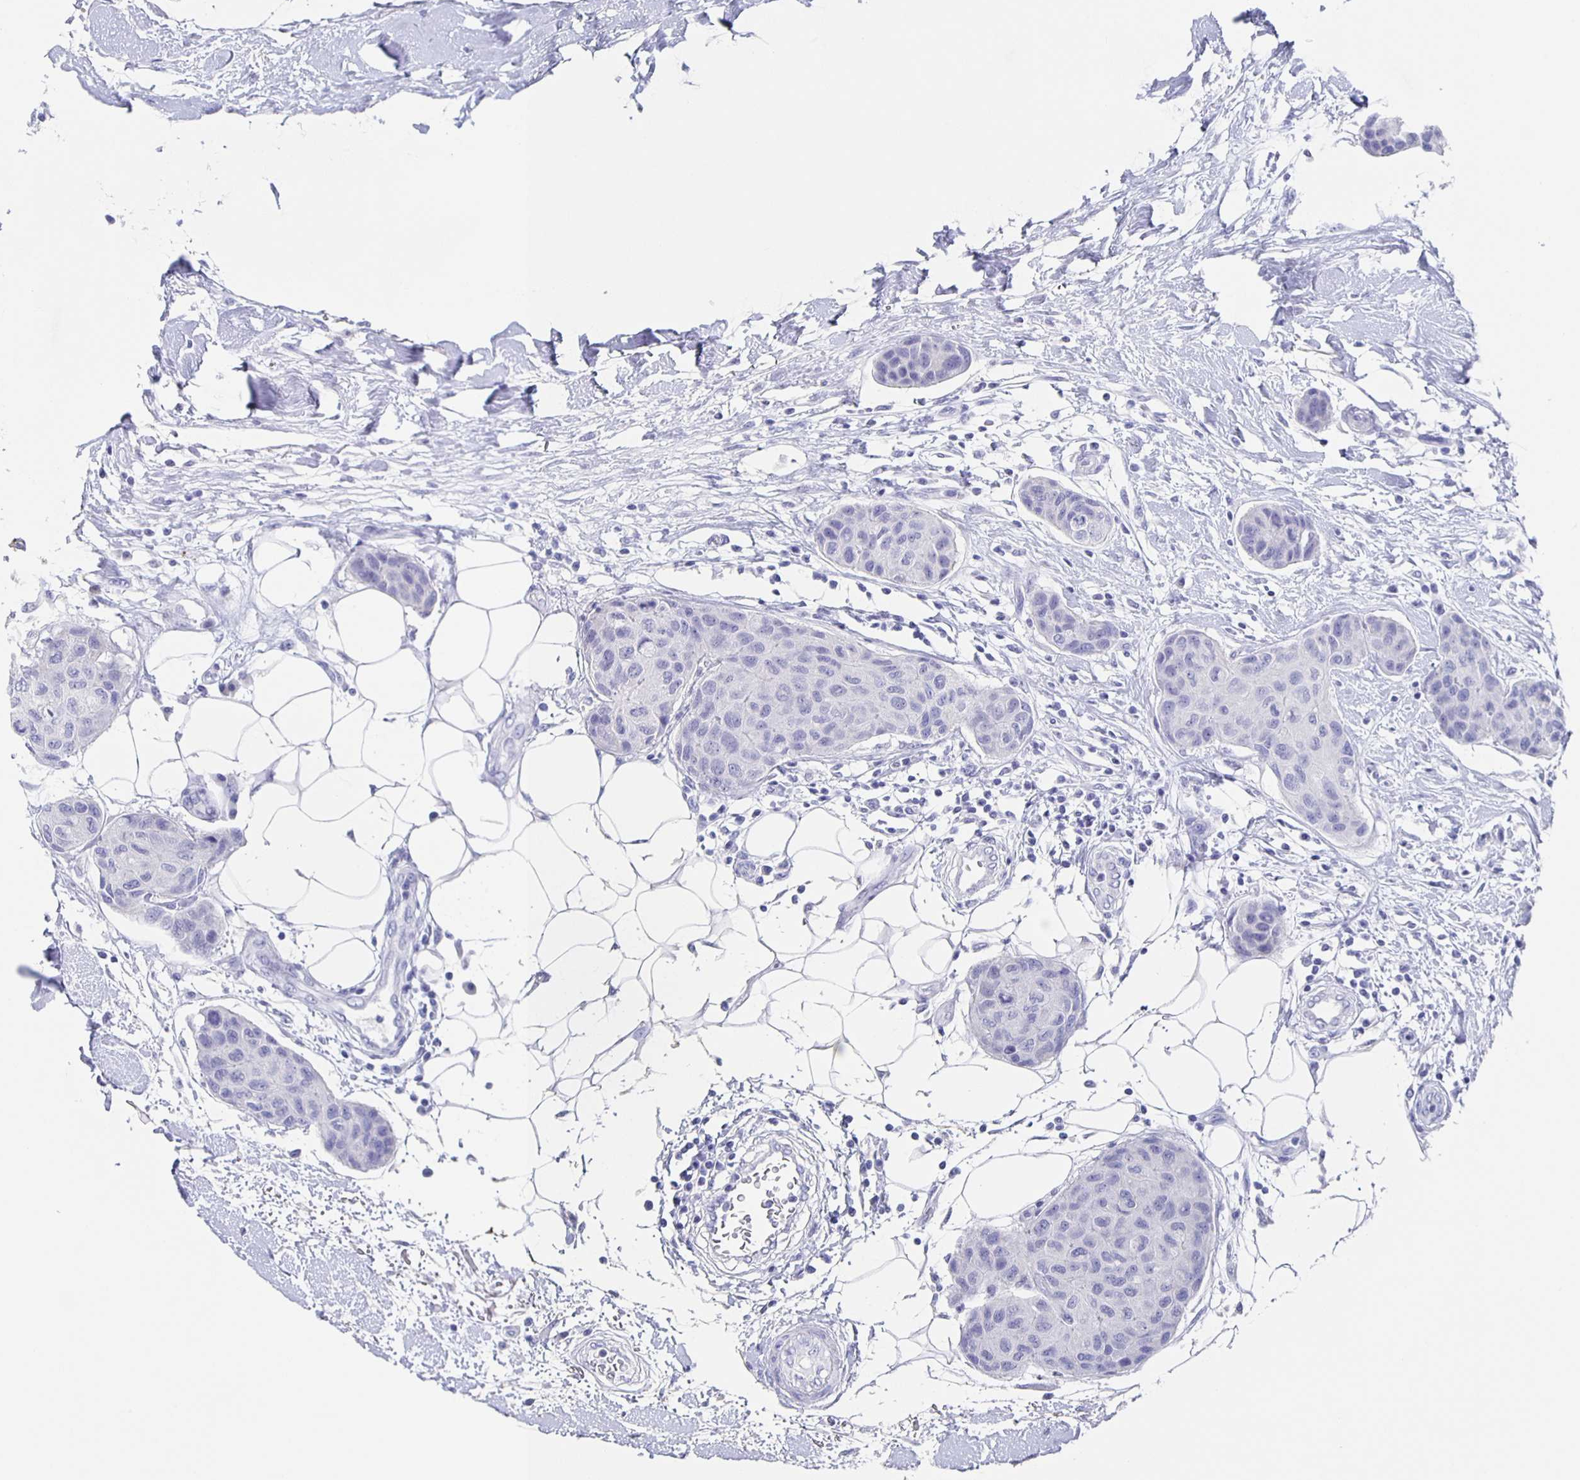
{"staining": {"intensity": "negative", "quantity": "none", "location": "none"}, "tissue": "breast cancer", "cell_type": "Tumor cells", "image_type": "cancer", "snomed": [{"axis": "morphology", "description": "Duct carcinoma"}, {"axis": "topography", "description": "Breast"}, {"axis": "topography", "description": "Lymph node"}], "caption": "The IHC histopathology image has no significant expression in tumor cells of breast infiltrating ductal carcinoma tissue. (Brightfield microscopy of DAB IHC at high magnification).", "gene": "SLC34A2", "patient": {"sex": "female", "age": 80}}